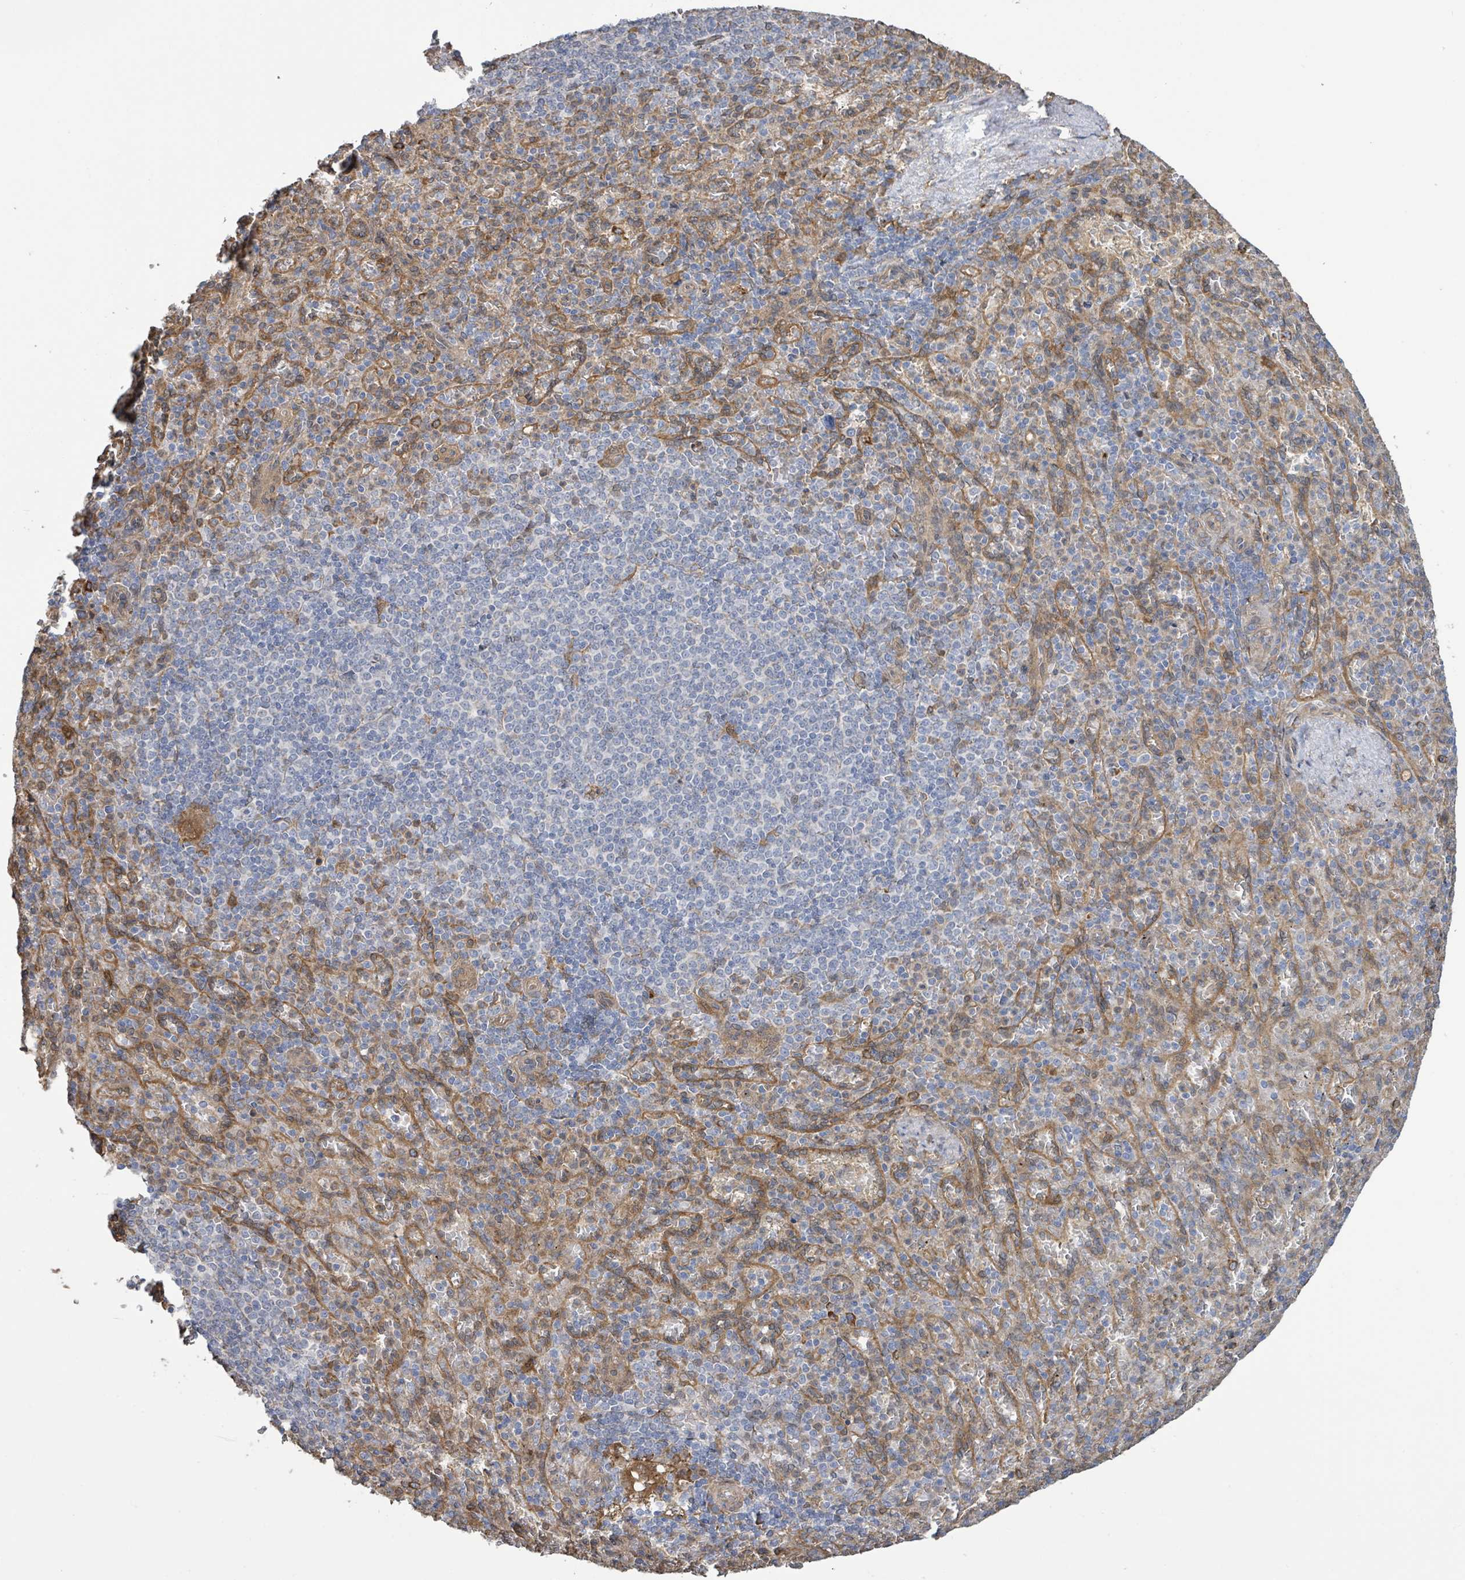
{"staining": {"intensity": "moderate", "quantity": "<25%", "location": "cytoplasmic/membranous"}, "tissue": "spleen", "cell_type": "Cells in red pulp", "image_type": "normal", "snomed": [{"axis": "morphology", "description": "Normal tissue, NOS"}, {"axis": "topography", "description": "Spleen"}], "caption": "DAB immunohistochemical staining of unremarkable spleen reveals moderate cytoplasmic/membranous protein staining in about <25% of cells in red pulp.", "gene": "ARPIN", "patient": {"sex": "female", "age": 74}}